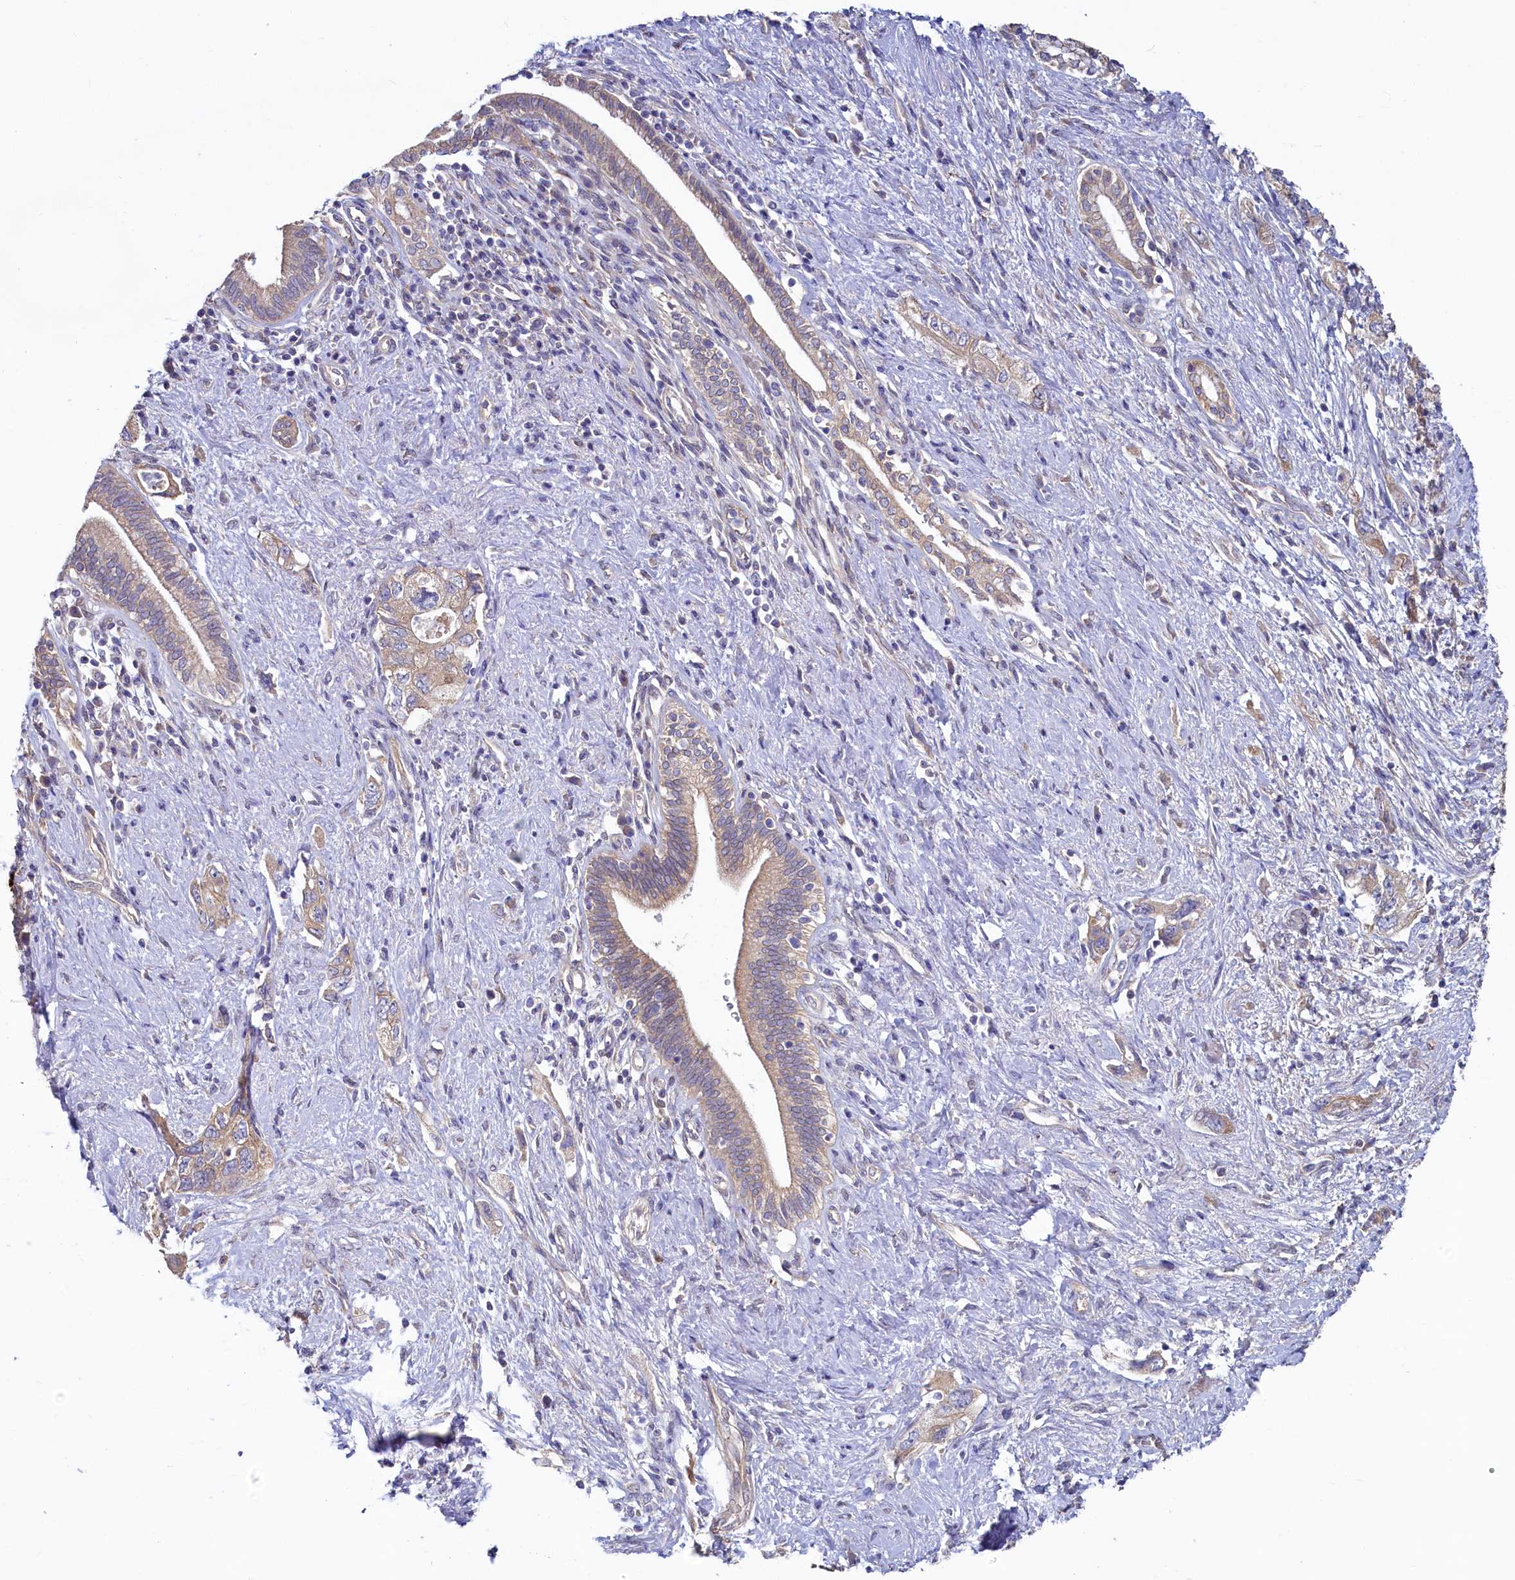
{"staining": {"intensity": "moderate", "quantity": ">75%", "location": "cytoplasmic/membranous"}, "tissue": "pancreatic cancer", "cell_type": "Tumor cells", "image_type": "cancer", "snomed": [{"axis": "morphology", "description": "Adenocarcinoma, NOS"}, {"axis": "topography", "description": "Pancreas"}], "caption": "Pancreatic cancer was stained to show a protein in brown. There is medium levels of moderate cytoplasmic/membranous positivity in about >75% of tumor cells.", "gene": "SPATA2L", "patient": {"sex": "female", "age": 73}}